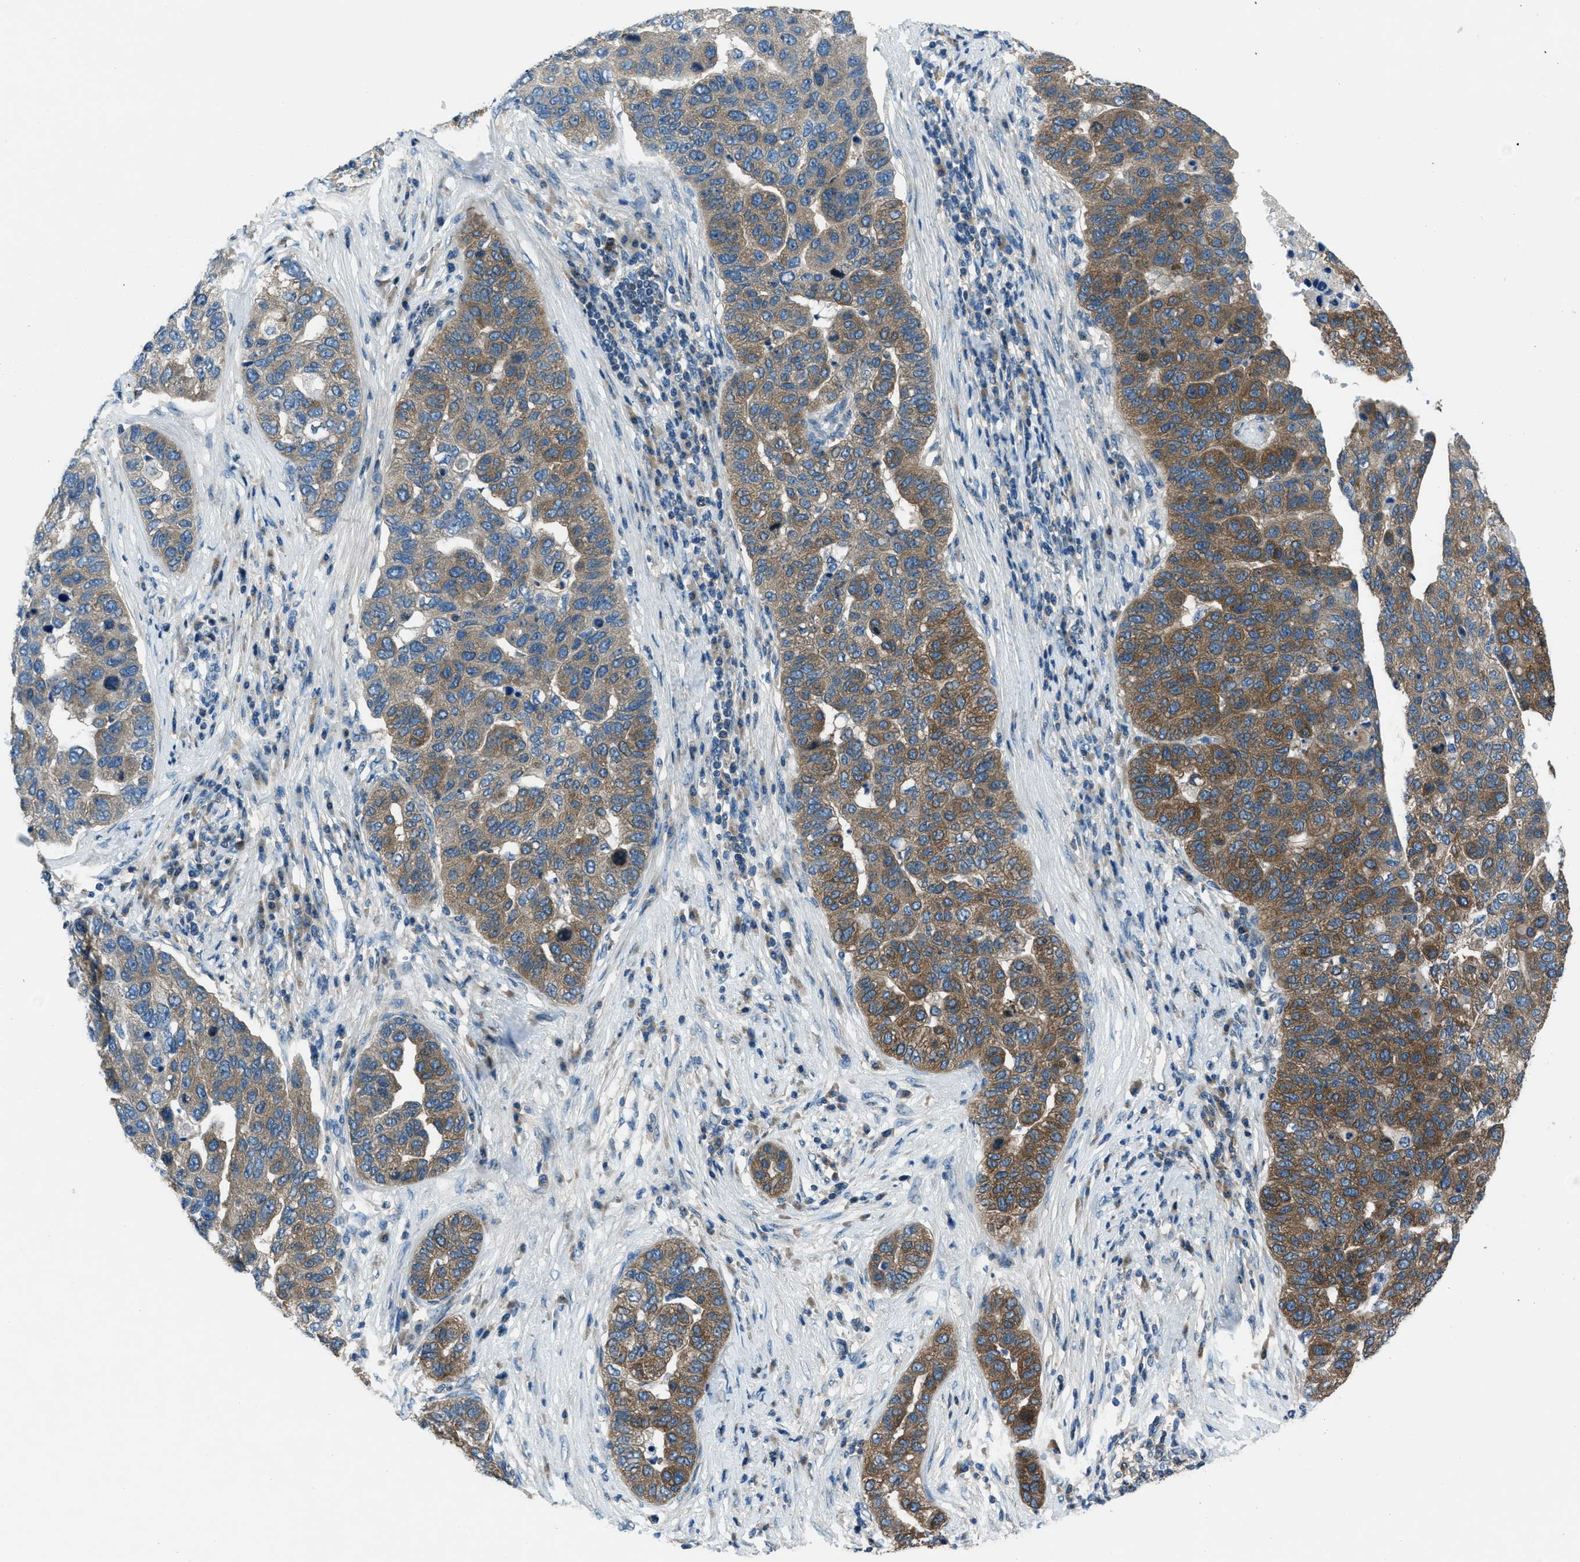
{"staining": {"intensity": "moderate", "quantity": "25%-75%", "location": "cytoplasmic/membranous"}, "tissue": "pancreatic cancer", "cell_type": "Tumor cells", "image_type": "cancer", "snomed": [{"axis": "morphology", "description": "Adenocarcinoma, NOS"}, {"axis": "topography", "description": "Pancreas"}], "caption": "DAB (3,3'-diaminobenzidine) immunohistochemical staining of human pancreatic adenocarcinoma displays moderate cytoplasmic/membranous protein positivity in about 25%-75% of tumor cells.", "gene": "ARFGAP2", "patient": {"sex": "female", "age": 61}}